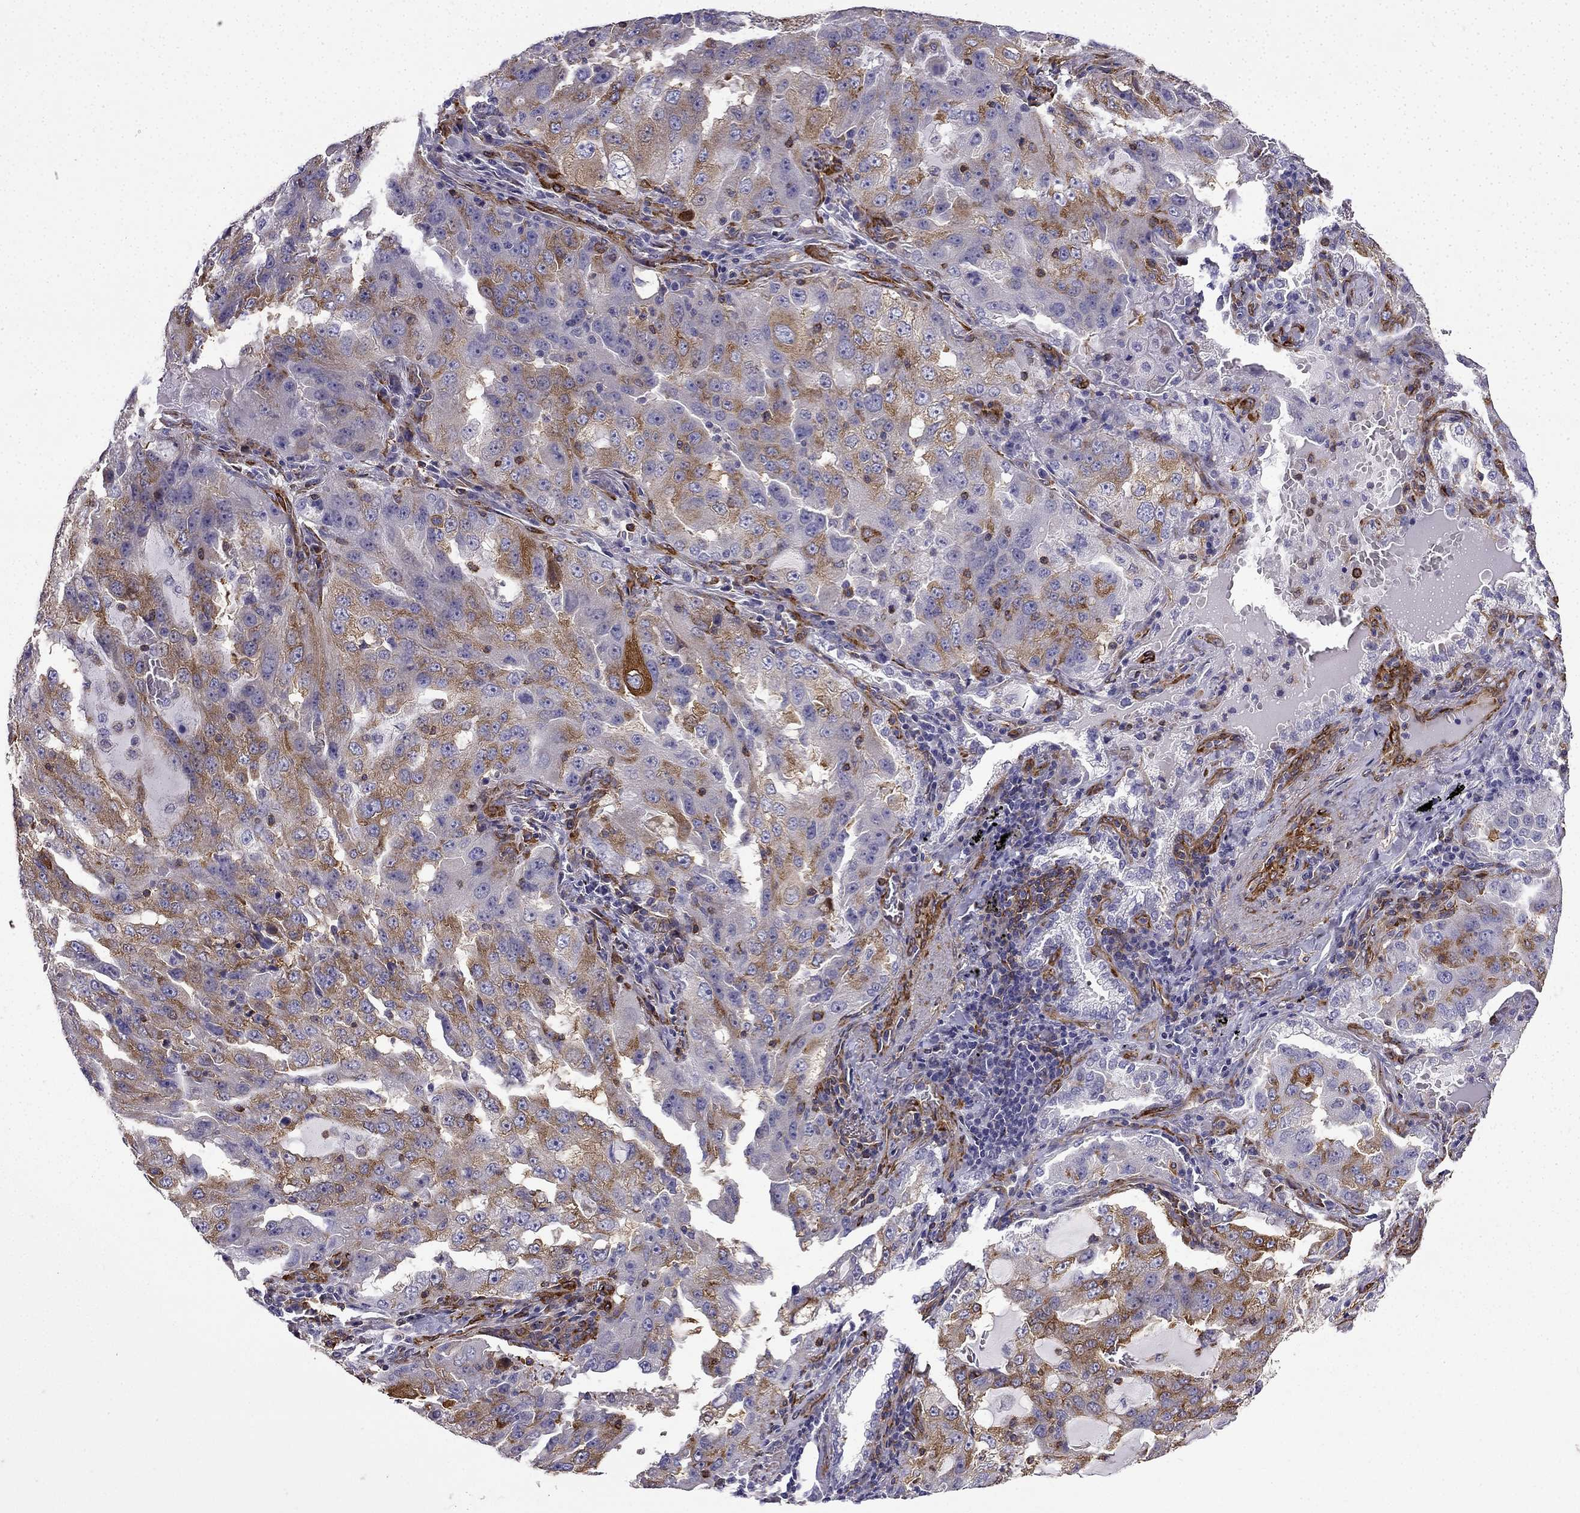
{"staining": {"intensity": "moderate", "quantity": "25%-75%", "location": "cytoplasmic/membranous"}, "tissue": "lung cancer", "cell_type": "Tumor cells", "image_type": "cancer", "snomed": [{"axis": "morphology", "description": "Adenocarcinoma, NOS"}, {"axis": "topography", "description": "Lung"}], "caption": "Human lung cancer (adenocarcinoma) stained with a brown dye reveals moderate cytoplasmic/membranous positive expression in about 25%-75% of tumor cells.", "gene": "MAP4", "patient": {"sex": "female", "age": 61}}